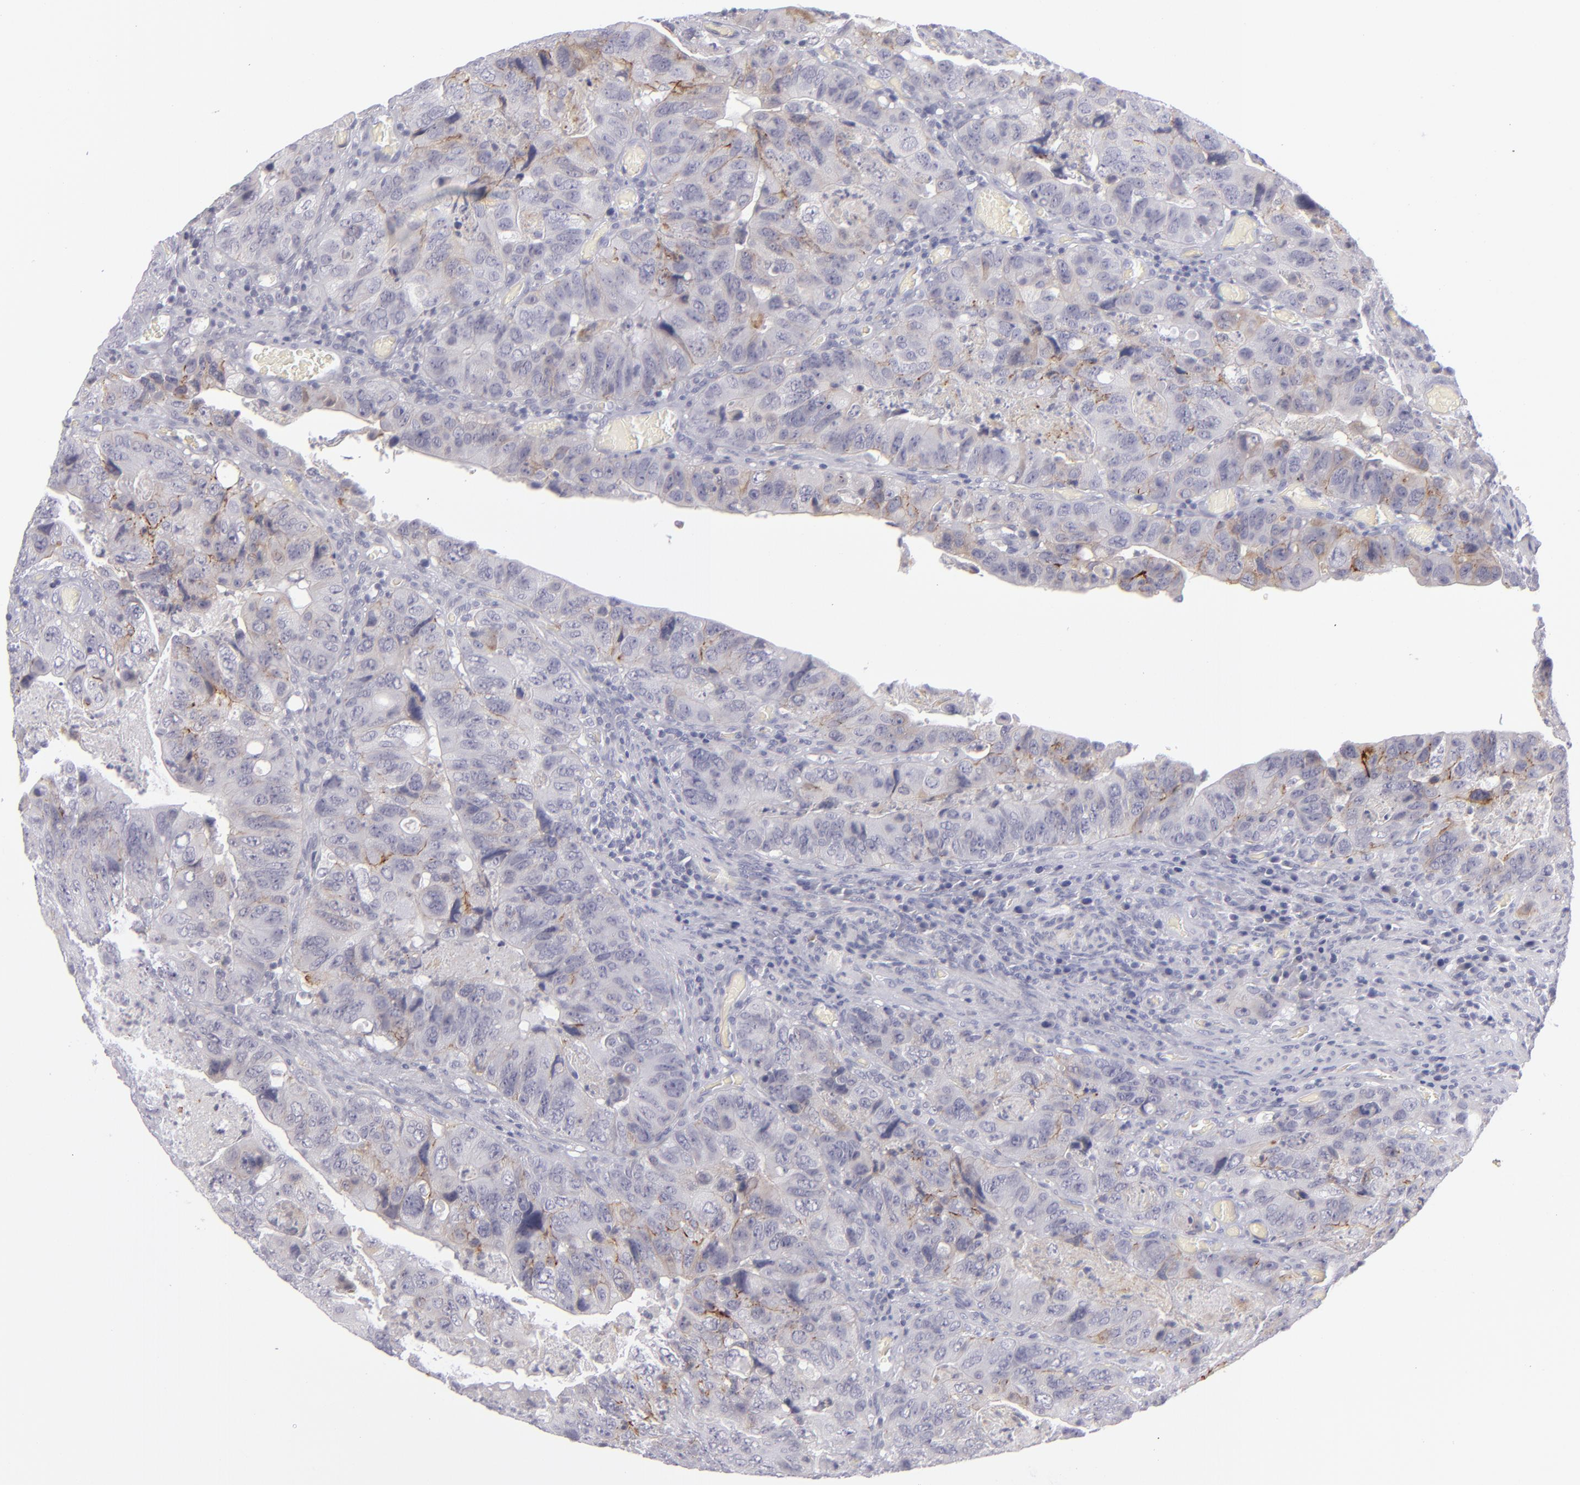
{"staining": {"intensity": "moderate", "quantity": "<25%", "location": "cytoplasmic/membranous"}, "tissue": "colorectal cancer", "cell_type": "Tumor cells", "image_type": "cancer", "snomed": [{"axis": "morphology", "description": "Adenocarcinoma, NOS"}, {"axis": "topography", "description": "Rectum"}], "caption": "Colorectal adenocarcinoma stained with a protein marker exhibits moderate staining in tumor cells.", "gene": "ITGB4", "patient": {"sex": "female", "age": 82}}